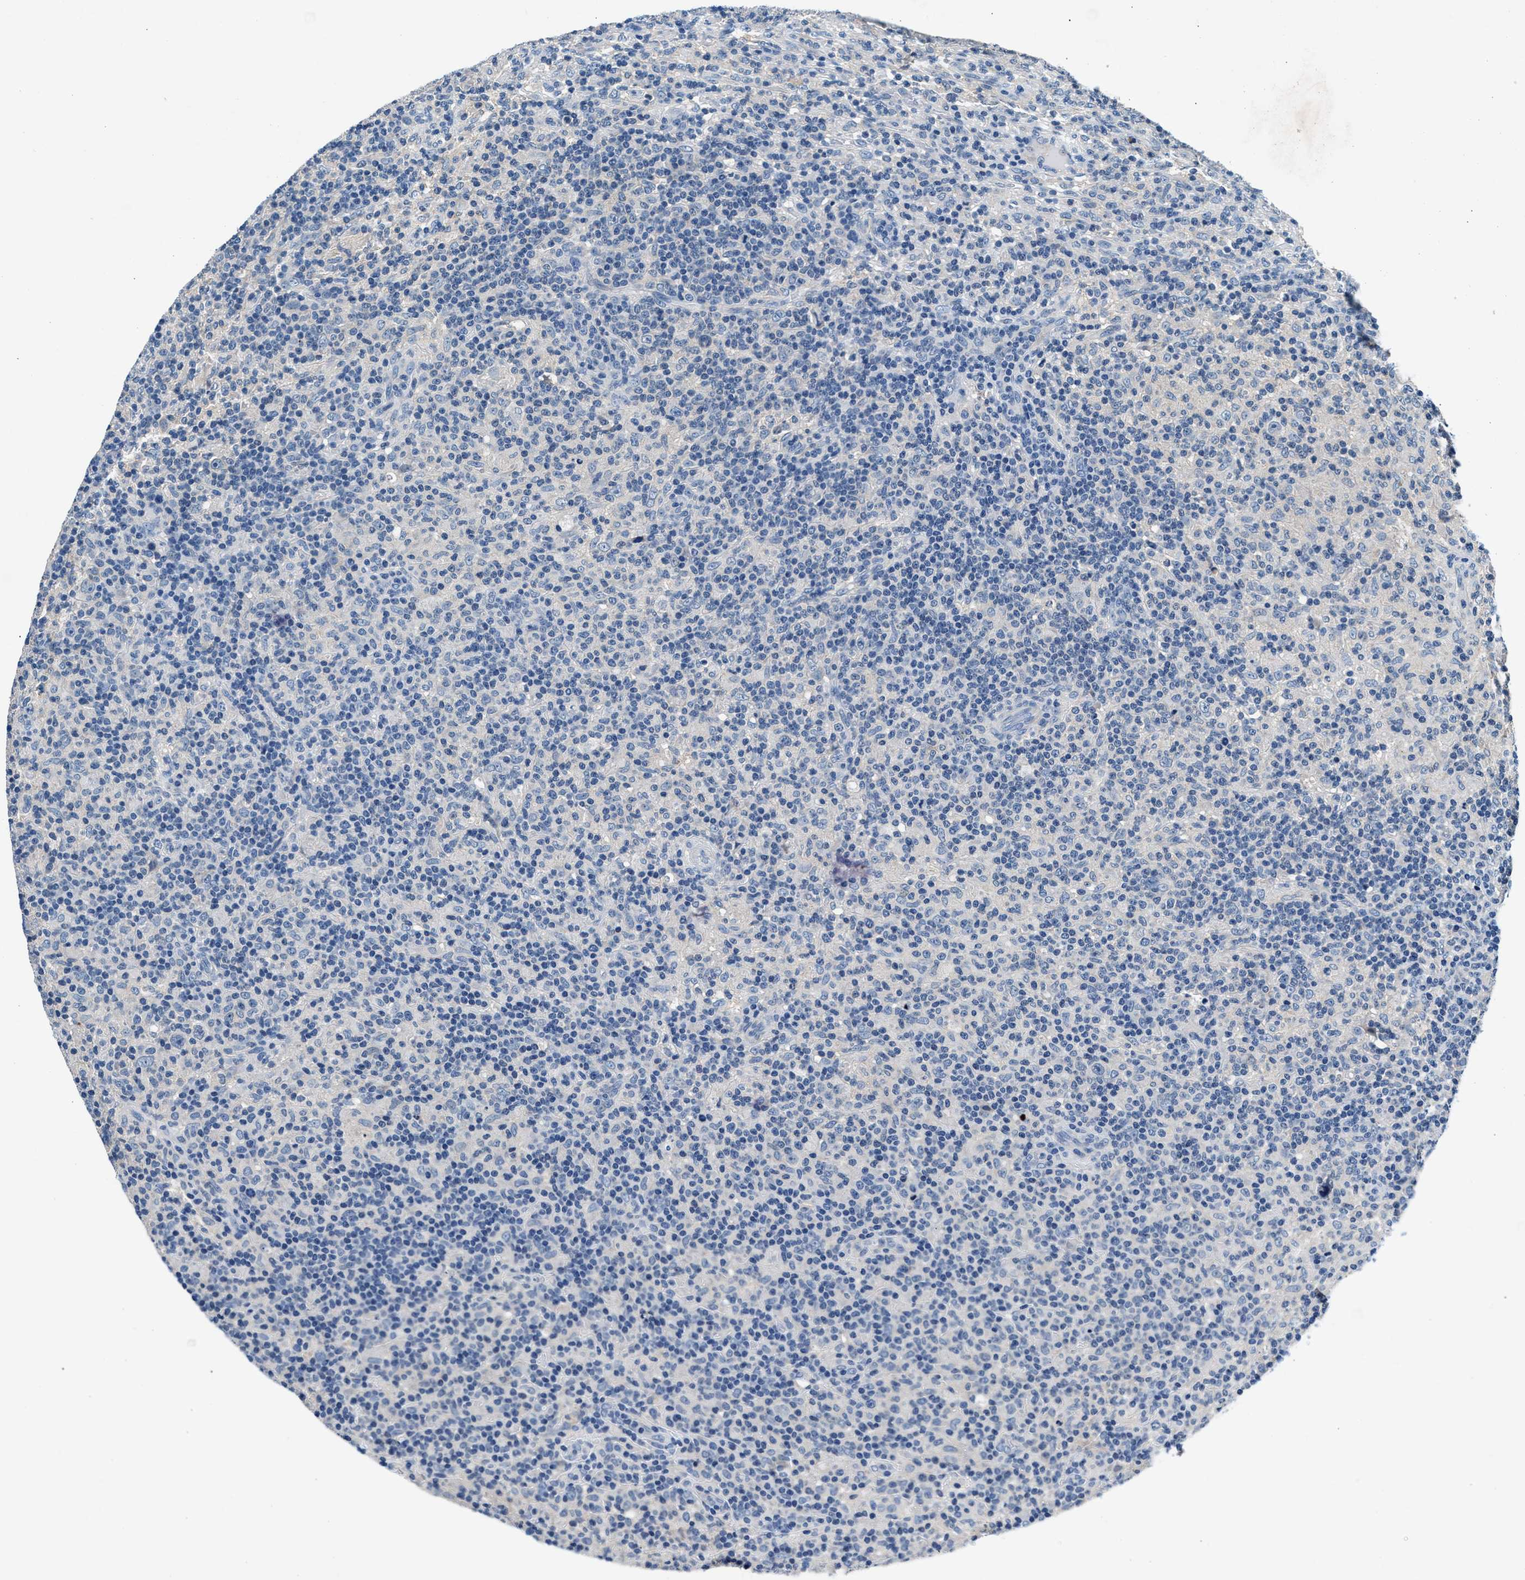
{"staining": {"intensity": "negative", "quantity": "none", "location": "none"}, "tissue": "lymphoma", "cell_type": "Tumor cells", "image_type": "cancer", "snomed": [{"axis": "morphology", "description": "Hodgkin's disease, NOS"}, {"axis": "topography", "description": "Lymph node"}], "caption": "Immunohistochemical staining of Hodgkin's disease shows no significant positivity in tumor cells.", "gene": "DENND6B", "patient": {"sex": "male", "age": 70}}